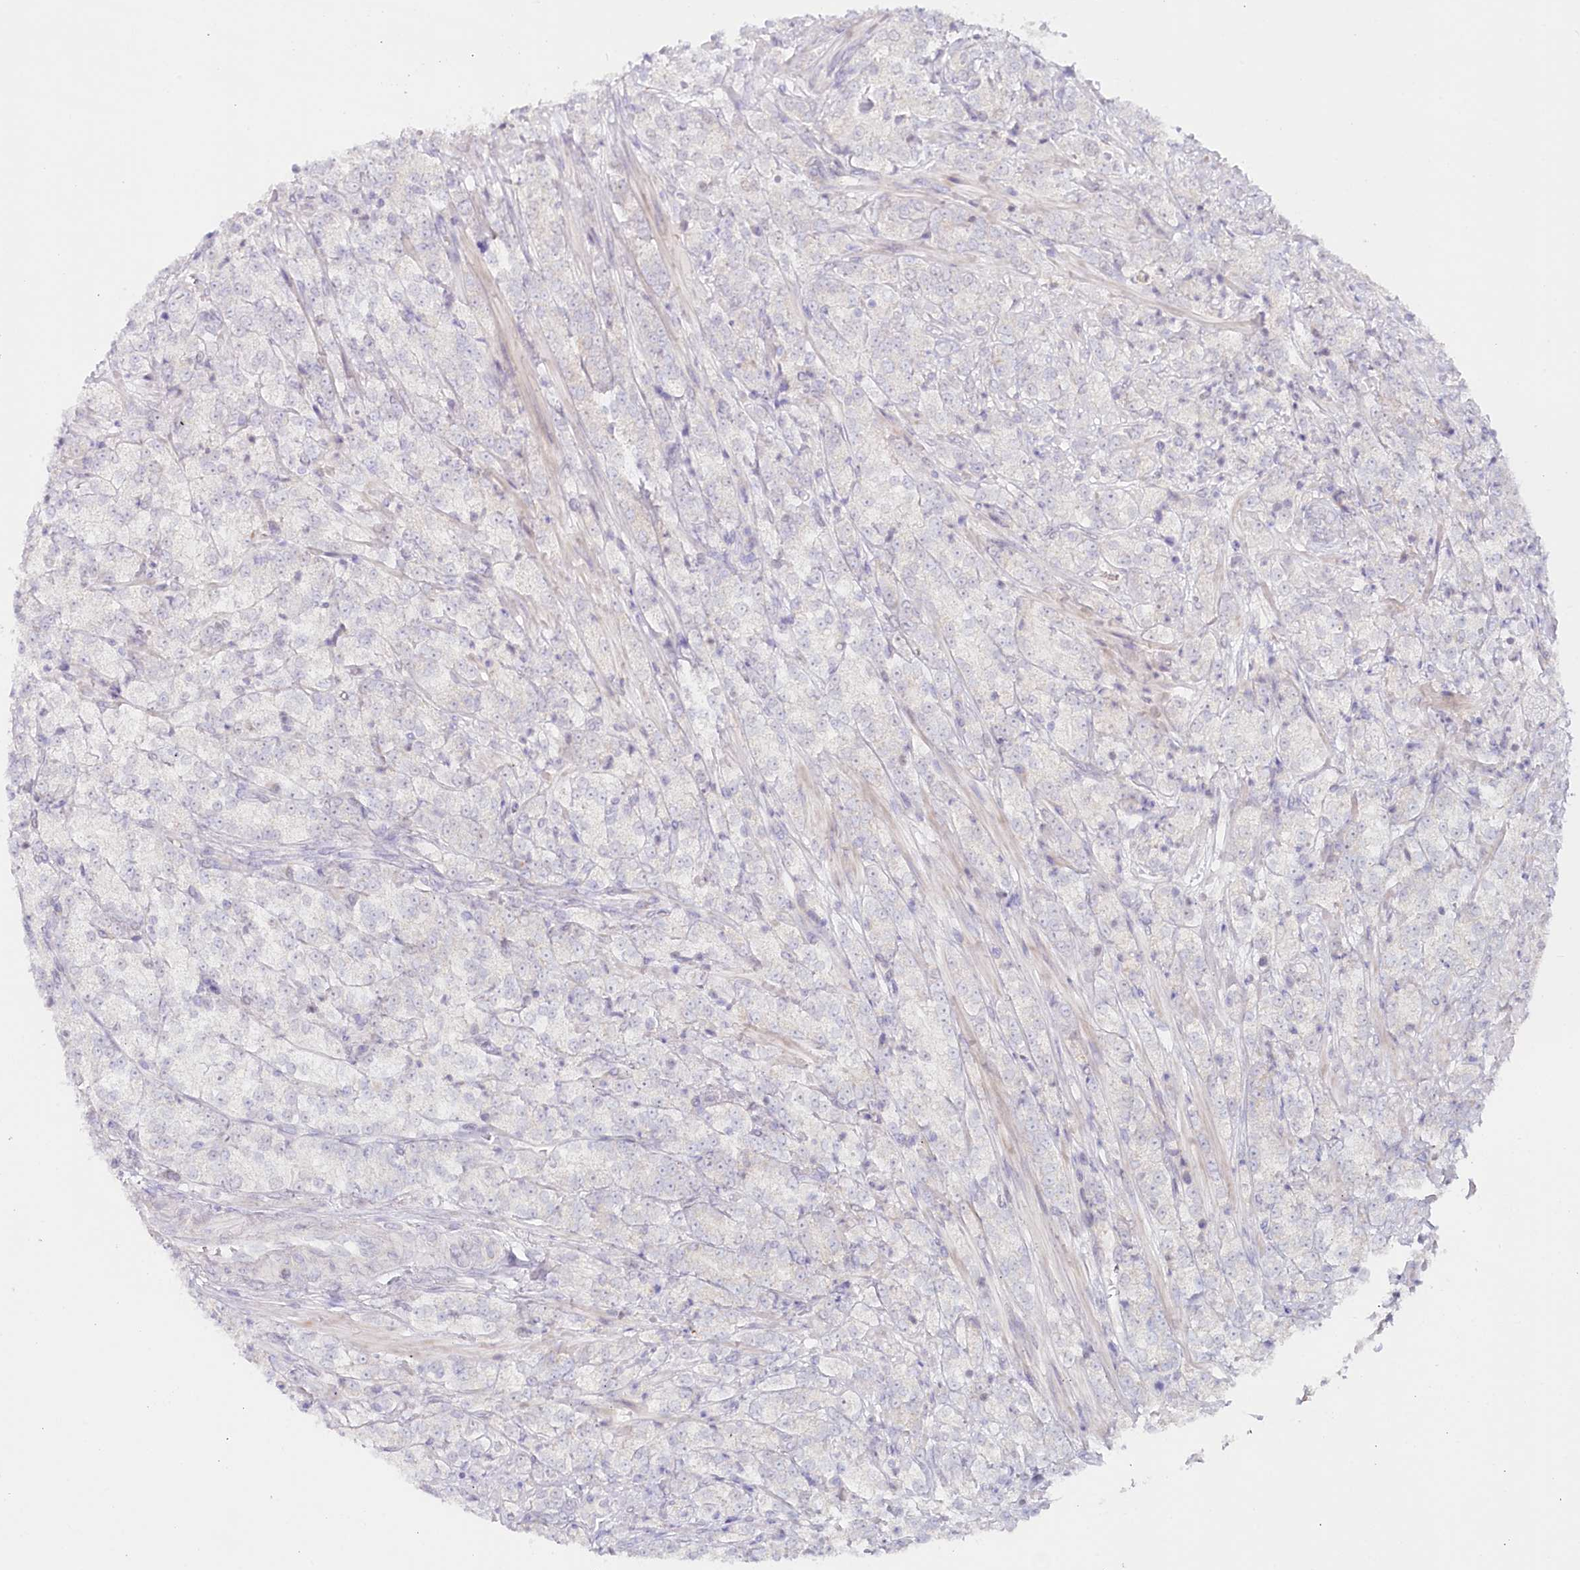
{"staining": {"intensity": "negative", "quantity": "none", "location": "none"}, "tissue": "prostate cancer", "cell_type": "Tumor cells", "image_type": "cancer", "snomed": [{"axis": "morphology", "description": "Adenocarcinoma, High grade"}, {"axis": "topography", "description": "Prostate"}], "caption": "Tumor cells show no significant protein staining in prostate cancer.", "gene": "PSAPL1", "patient": {"sex": "male", "age": 69}}